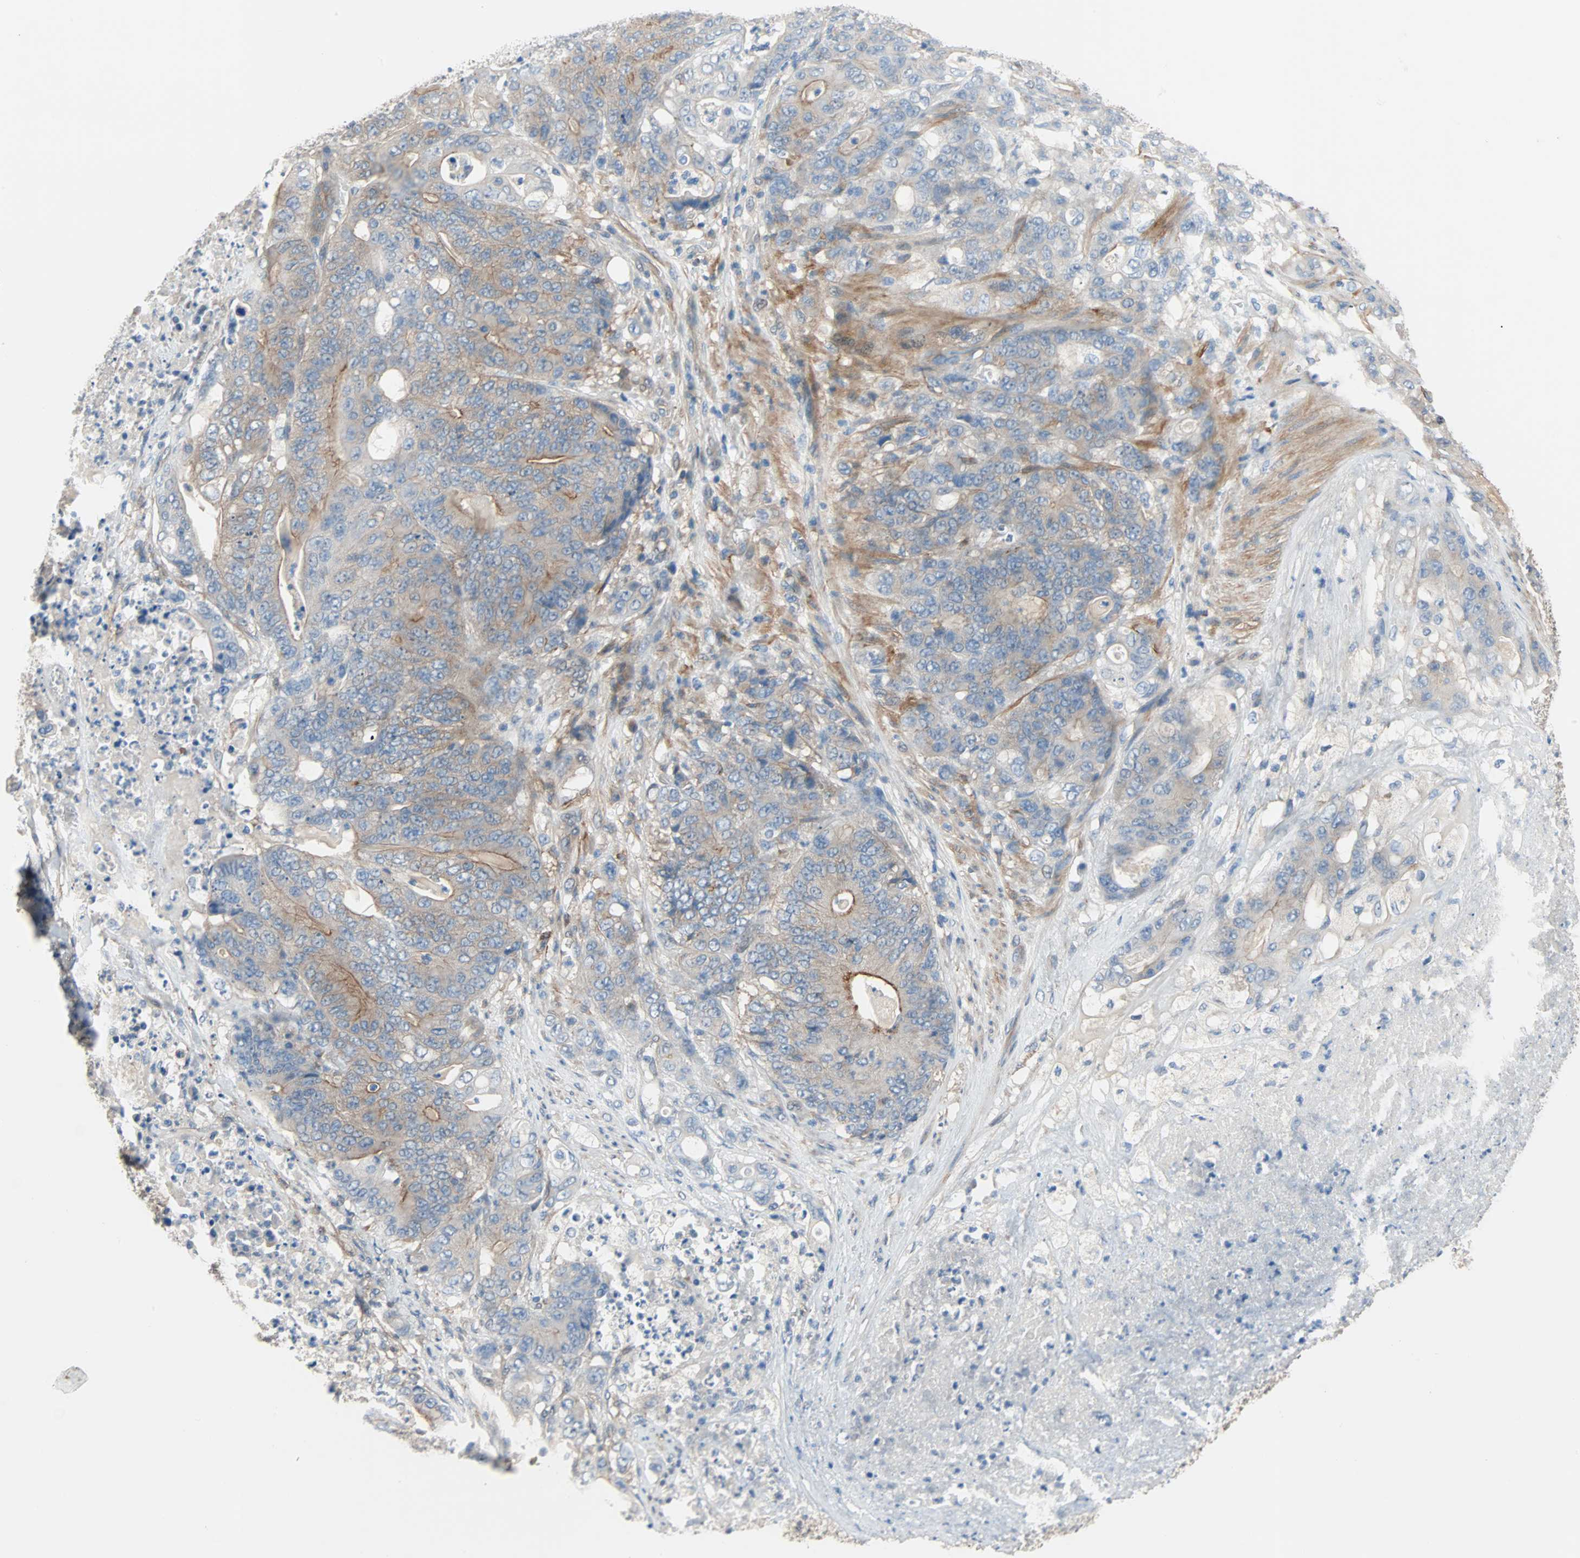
{"staining": {"intensity": "moderate", "quantity": ">75%", "location": "cytoplasmic/membranous"}, "tissue": "stomach cancer", "cell_type": "Tumor cells", "image_type": "cancer", "snomed": [{"axis": "morphology", "description": "Adenocarcinoma, NOS"}, {"axis": "topography", "description": "Stomach"}], "caption": "Stomach cancer (adenocarcinoma) stained for a protein demonstrates moderate cytoplasmic/membranous positivity in tumor cells. (brown staining indicates protein expression, while blue staining denotes nuclei).", "gene": "TNFRSF12A", "patient": {"sex": "female", "age": 73}}